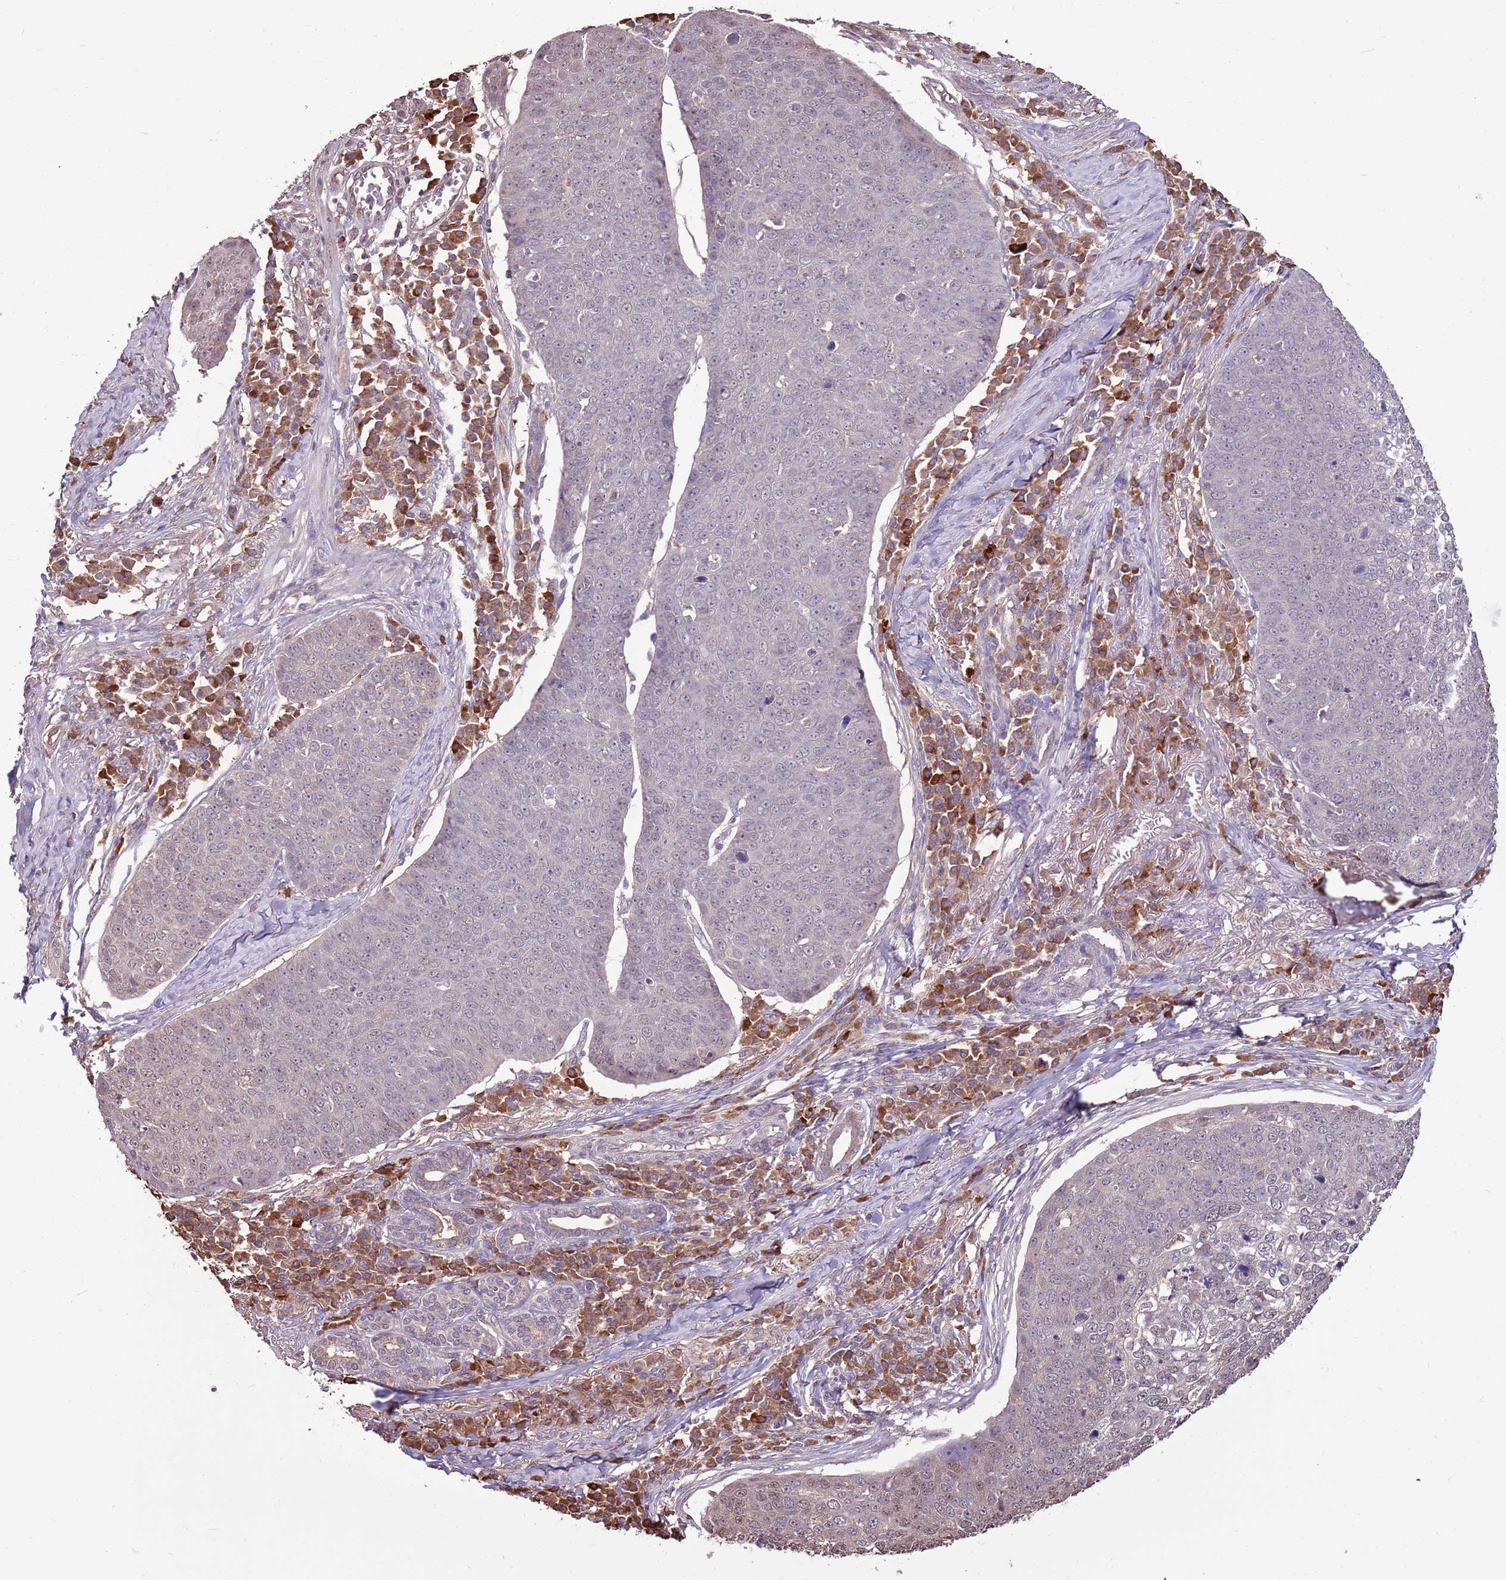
{"staining": {"intensity": "weak", "quantity": "<25%", "location": "nuclear"}, "tissue": "skin cancer", "cell_type": "Tumor cells", "image_type": "cancer", "snomed": [{"axis": "morphology", "description": "Squamous cell carcinoma, NOS"}, {"axis": "topography", "description": "Skin"}], "caption": "IHC micrograph of squamous cell carcinoma (skin) stained for a protein (brown), which shows no expression in tumor cells.", "gene": "BBS5", "patient": {"sex": "male", "age": 71}}